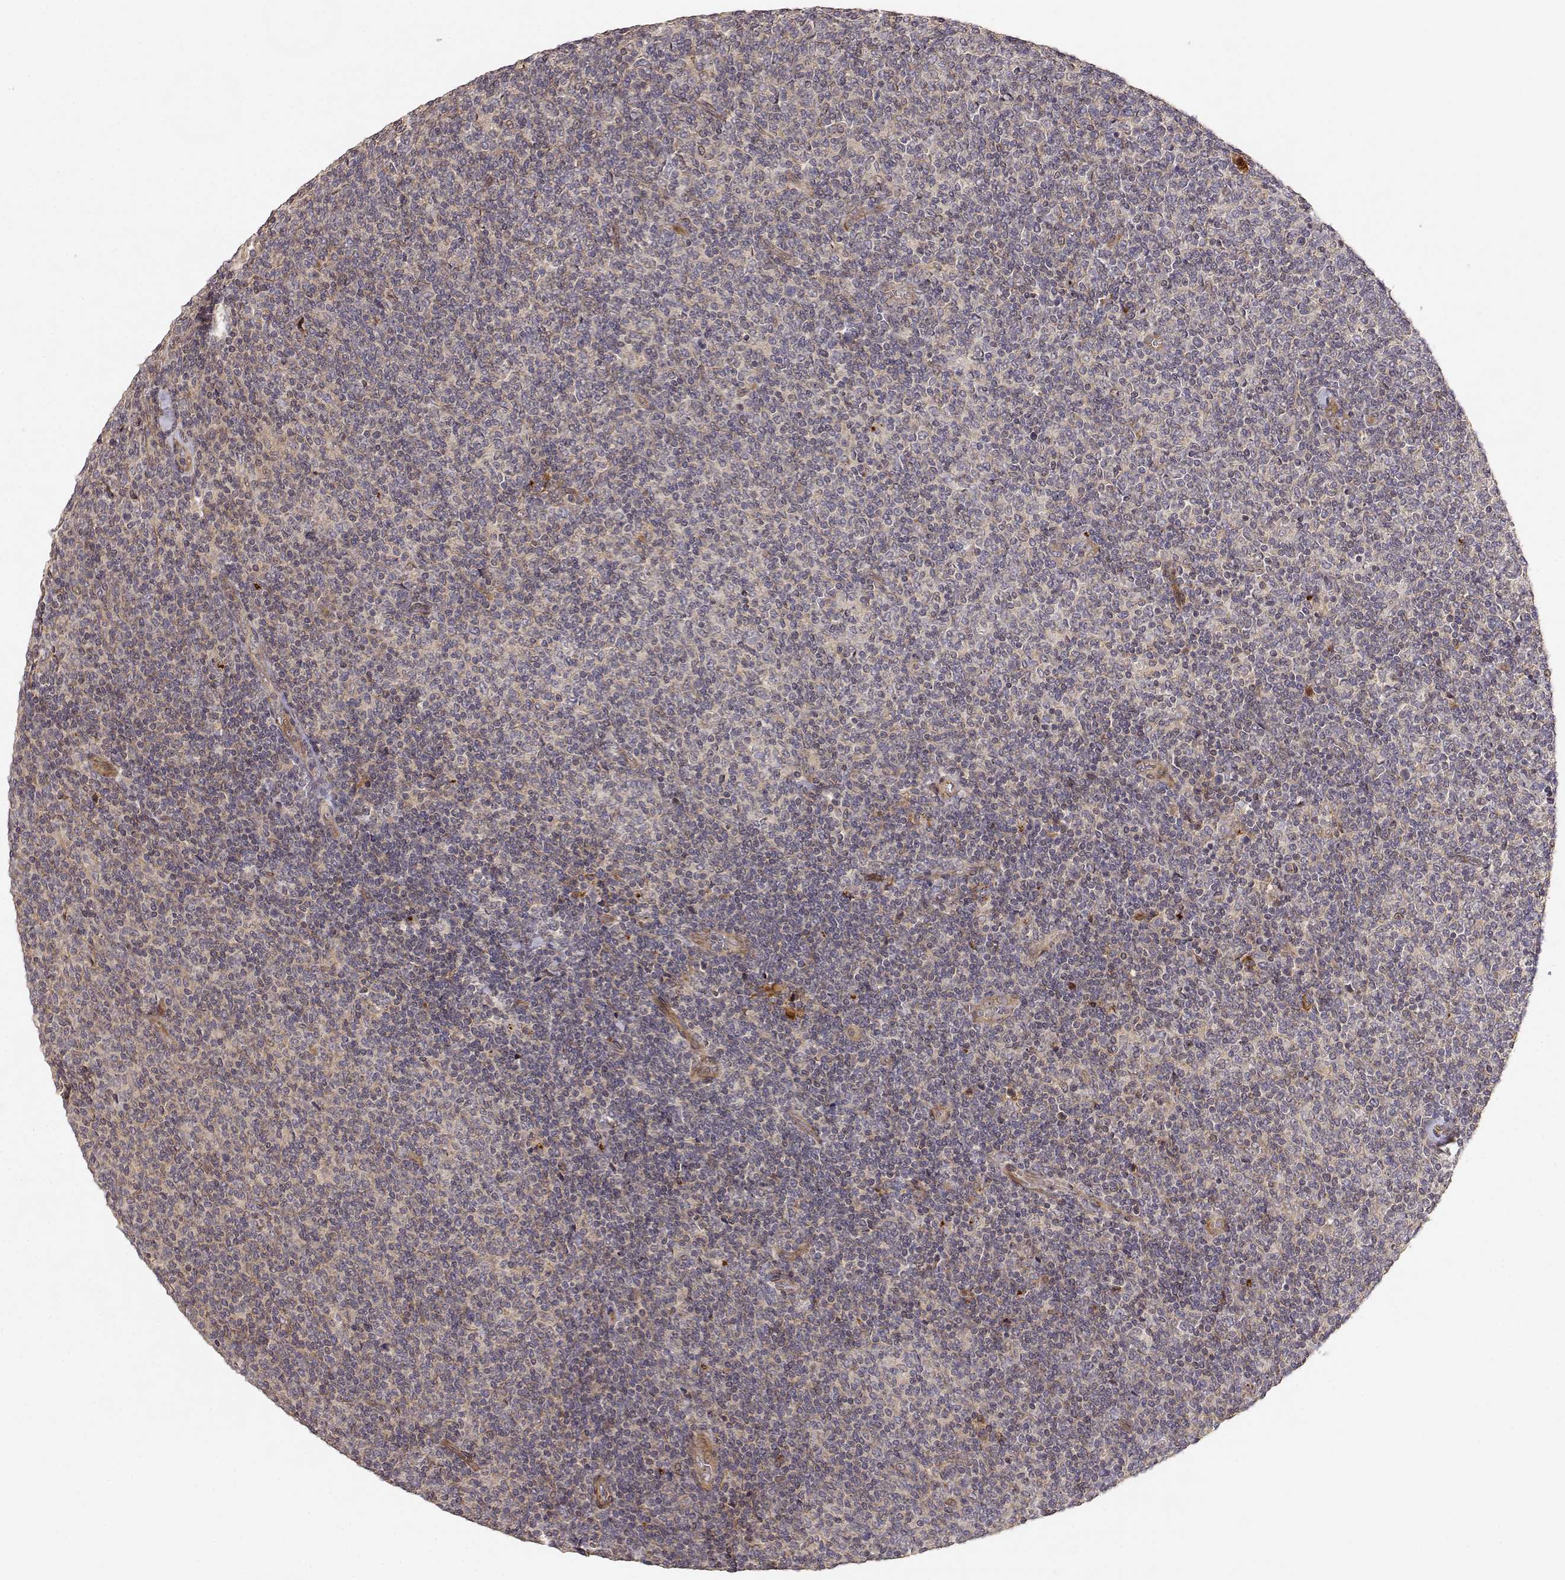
{"staining": {"intensity": "weak", "quantity": ">75%", "location": "cytoplasmic/membranous"}, "tissue": "lymphoma", "cell_type": "Tumor cells", "image_type": "cancer", "snomed": [{"axis": "morphology", "description": "Malignant lymphoma, non-Hodgkin's type, Low grade"}, {"axis": "topography", "description": "Lymph node"}], "caption": "Lymphoma stained with DAB (3,3'-diaminobenzidine) IHC demonstrates low levels of weak cytoplasmic/membranous positivity in approximately >75% of tumor cells.", "gene": "PICK1", "patient": {"sex": "male", "age": 52}}